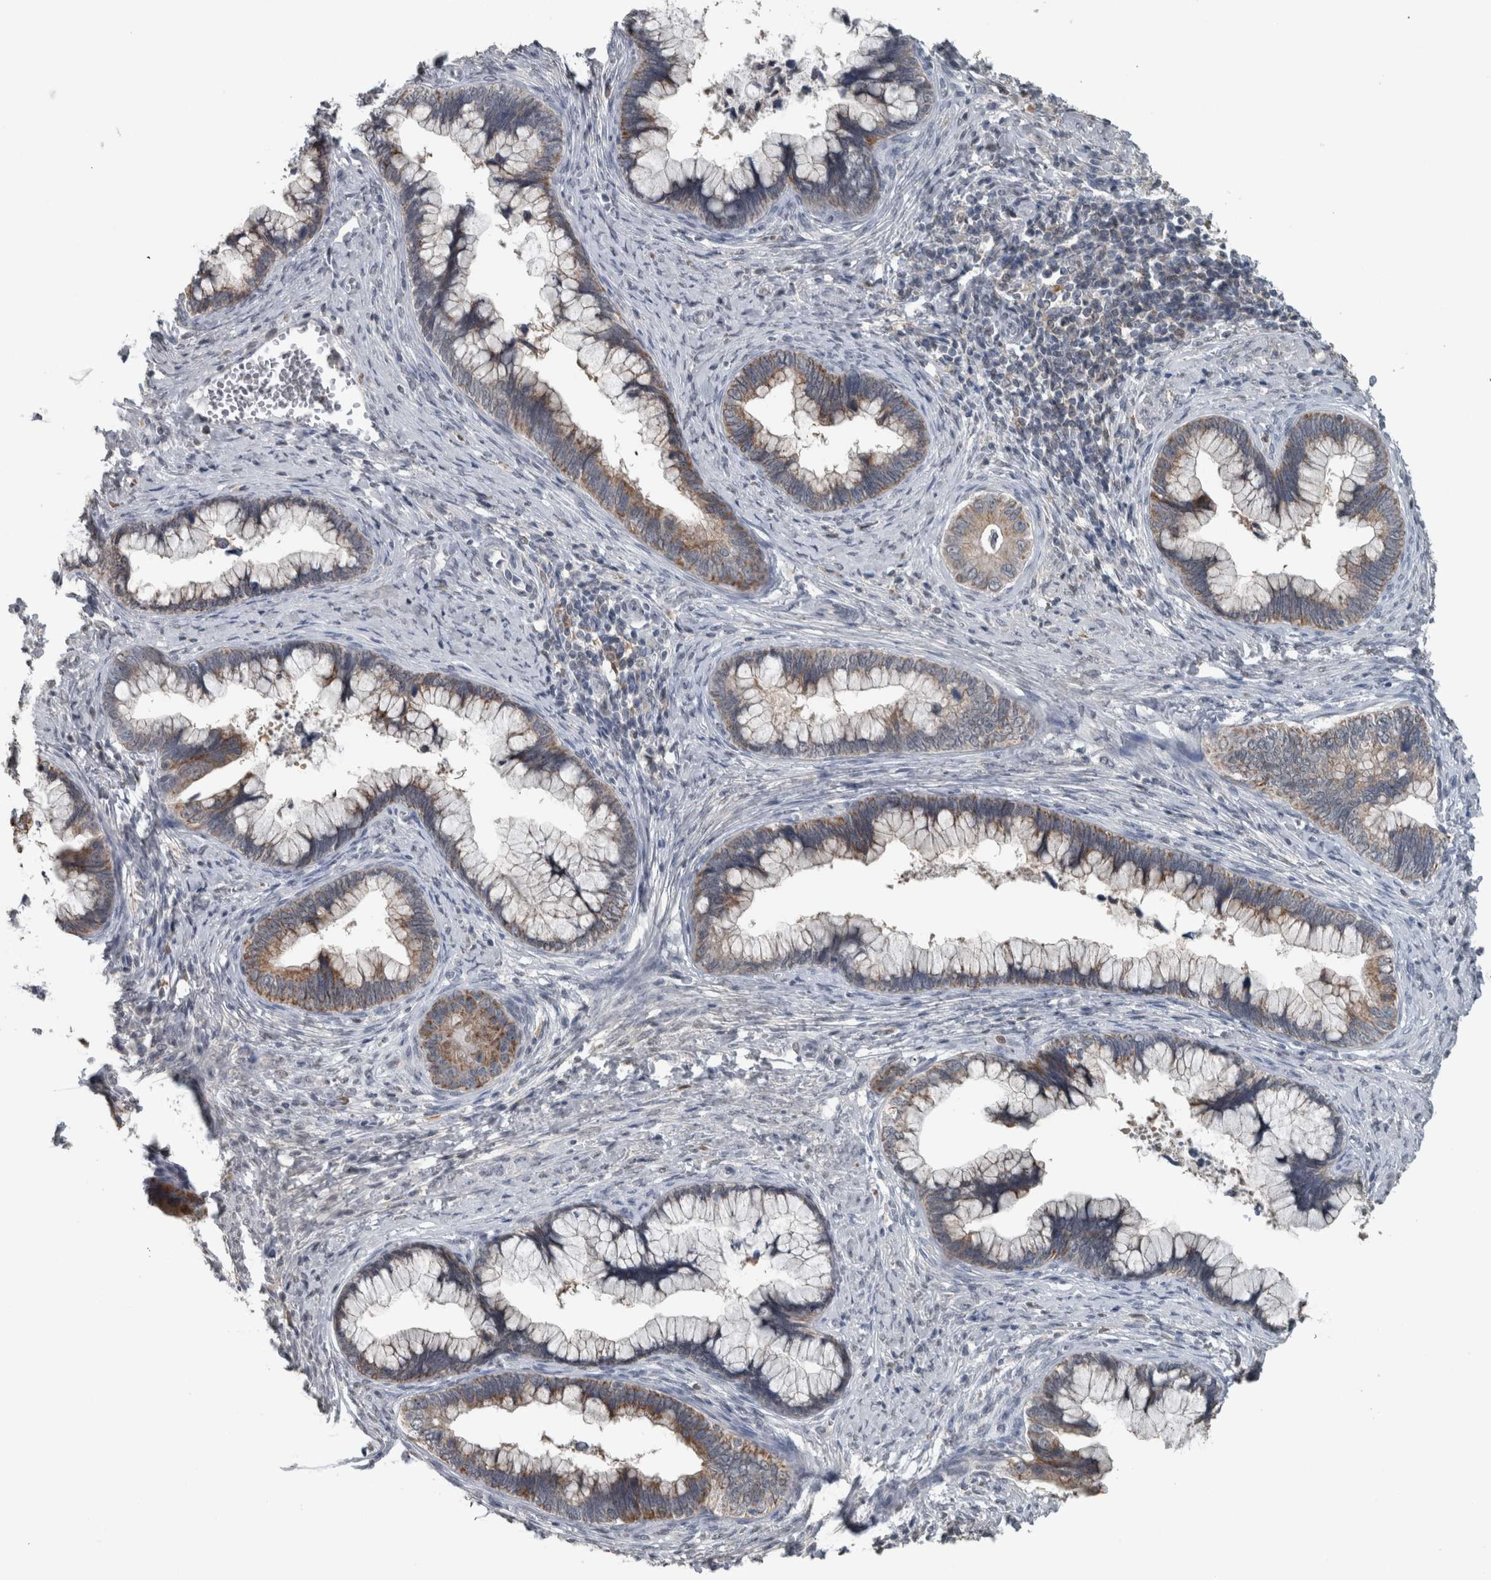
{"staining": {"intensity": "weak", "quantity": "25%-75%", "location": "cytoplasmic/membranous"}, "tissue": "cervical cancer", "cell_type": "Tumor cells", "image_type": "cancer", "snomed": [{"axis": "morphology", "description": "Adenocarcinoma, NOS"}, {"axis": "topography", "description": "Cervix"}], "caption": "Tumor cells display weak cytoplasmic/membranous positivity in about 25%-75% of cells in cervical adenocarcinoma.", "gene": "ACSF2", "patient": {"sex": "female", "age": 44}}